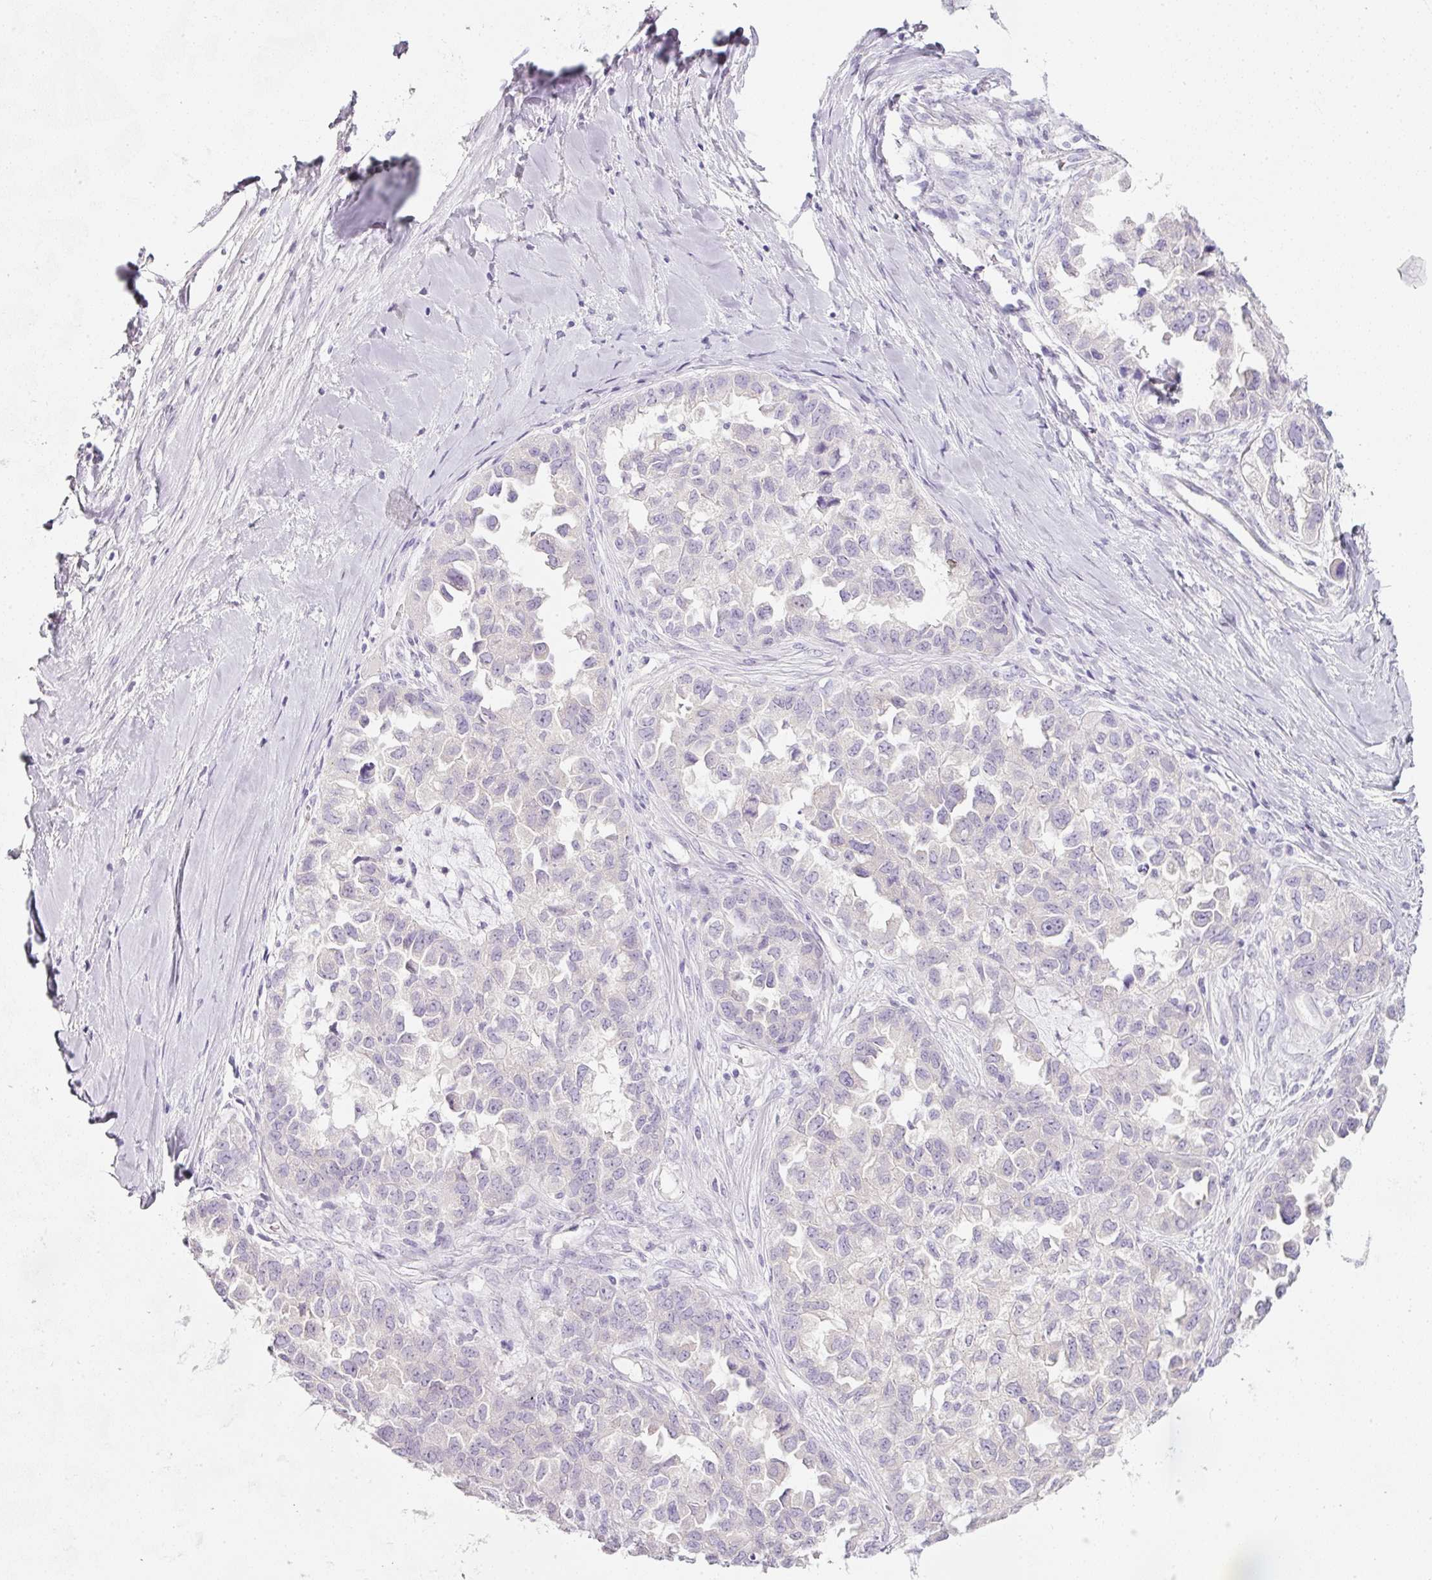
{"staining": {"intensity": "negative", "quantity": "none", "location": "none"}, "tissue": "ovarian cancer", "cell_type": "Tumor cells", "image_type": "cancer", "snomed": [{"axis": "morphology", "description": "Cystadenocarcinoma, serous, NOS"}, {"axis": "topography", "description": "Ovary"}], "caption": "Tumor cells show no significant protein positivity in ovarian cancer (serous cystadenocarcinoma). (DAB (3,3'-diaminobenzidine) IHC visualized using brightfield microscopy, high magnification).", "gene": "SLC2A2", "patient": {"sex": "female", "age": 84}}